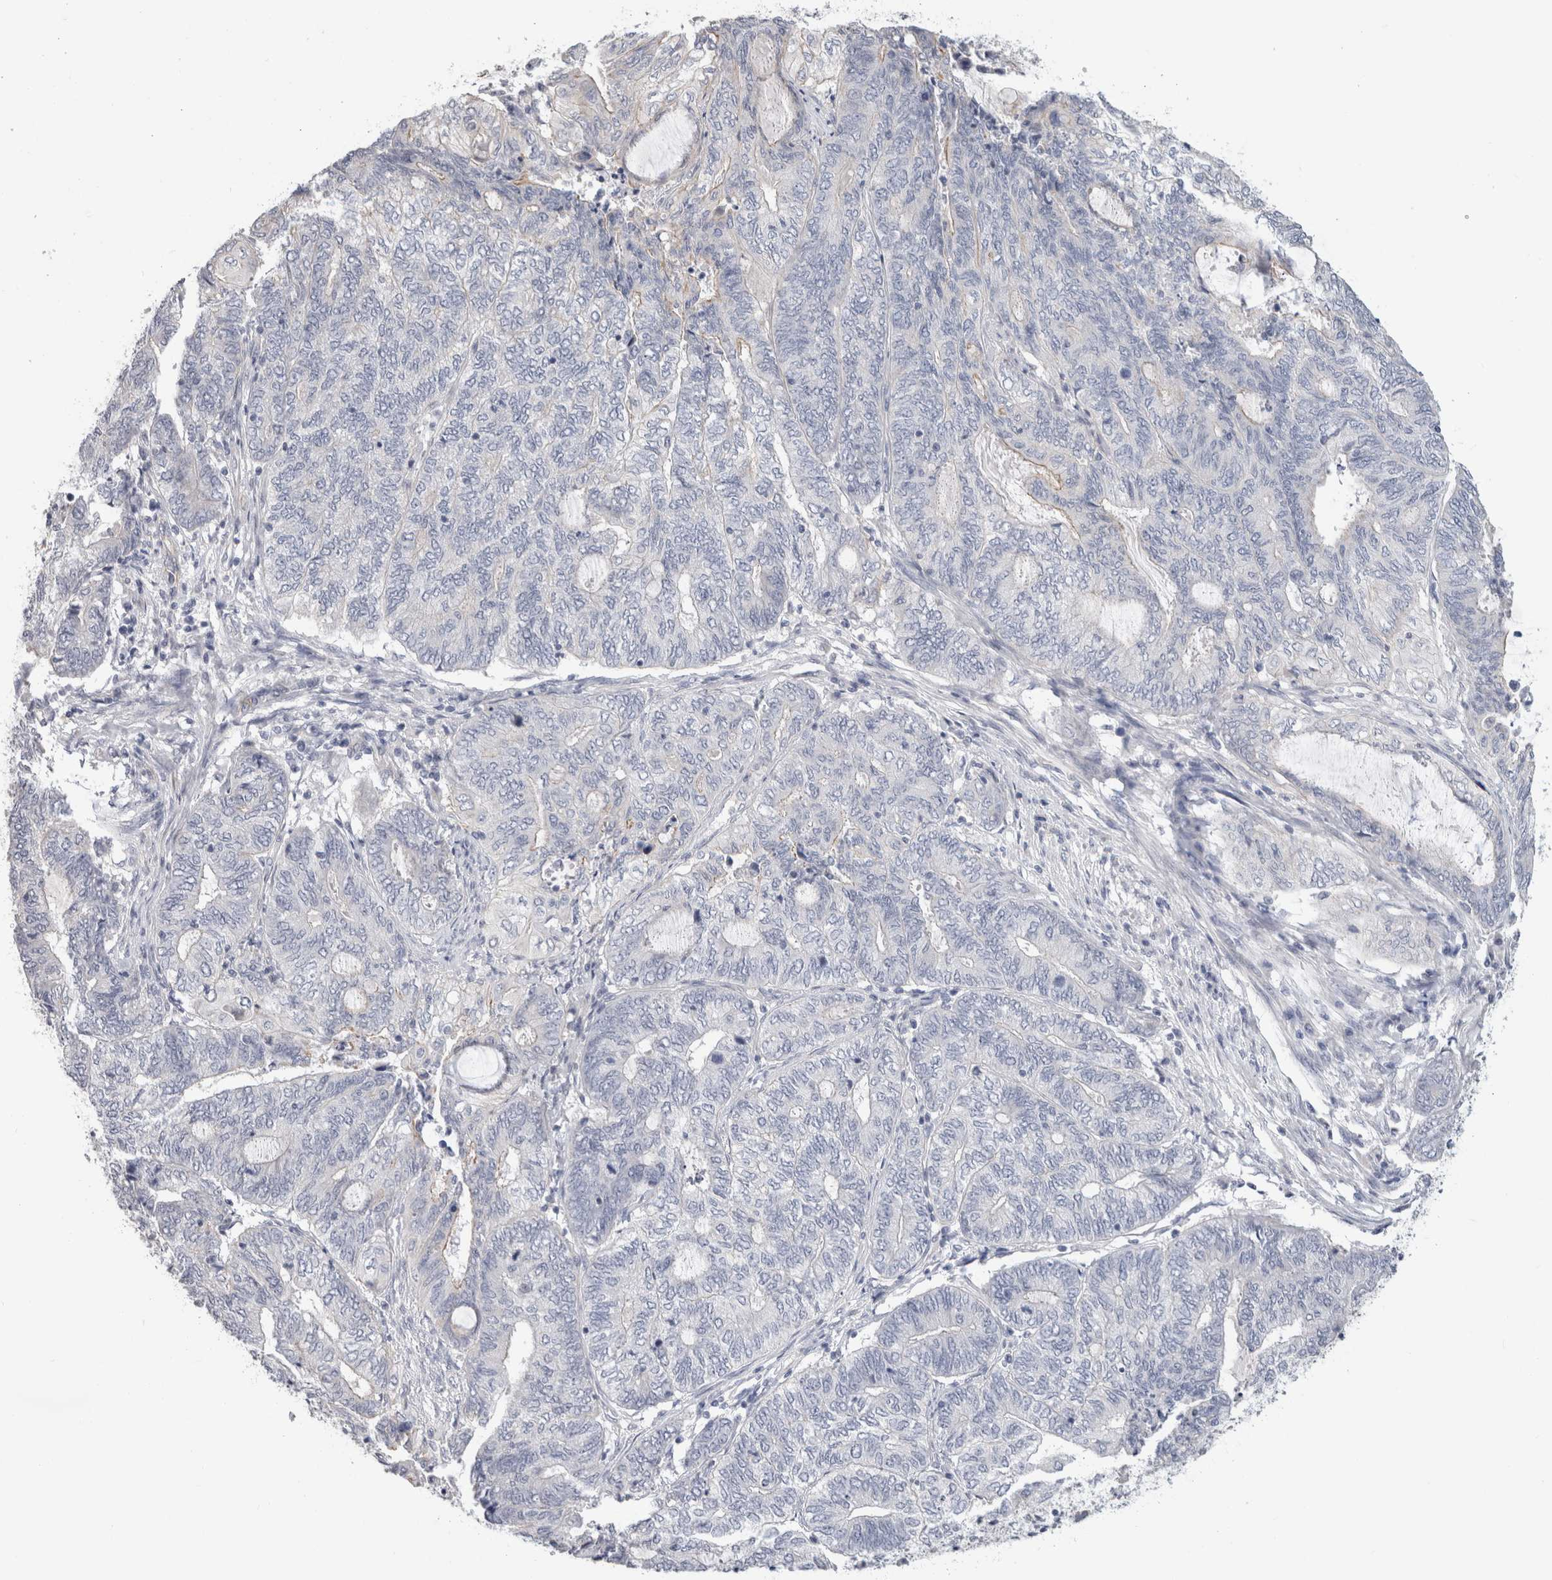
{"staining": {"intensity": "negative", "quantity": "none", "location": "none"}, "tissue": "endometrial cancer", "cell_type": "Tumor cells", "image_type": "cancer", "snomed": [{"axis": "morphology", "description": "Adenocarcinoma, NOS"}, {"axis": "topography", "description": "Uterus"}, {"axis": "topography", "description": "Endometrium"}], "caption": "A photomicrograph of endometrial adenocarcinoma stained for a protein reveals no brown staining in tumor cells.", "gene": "AFP", "patient": {"sex": "female", "age": 70}}